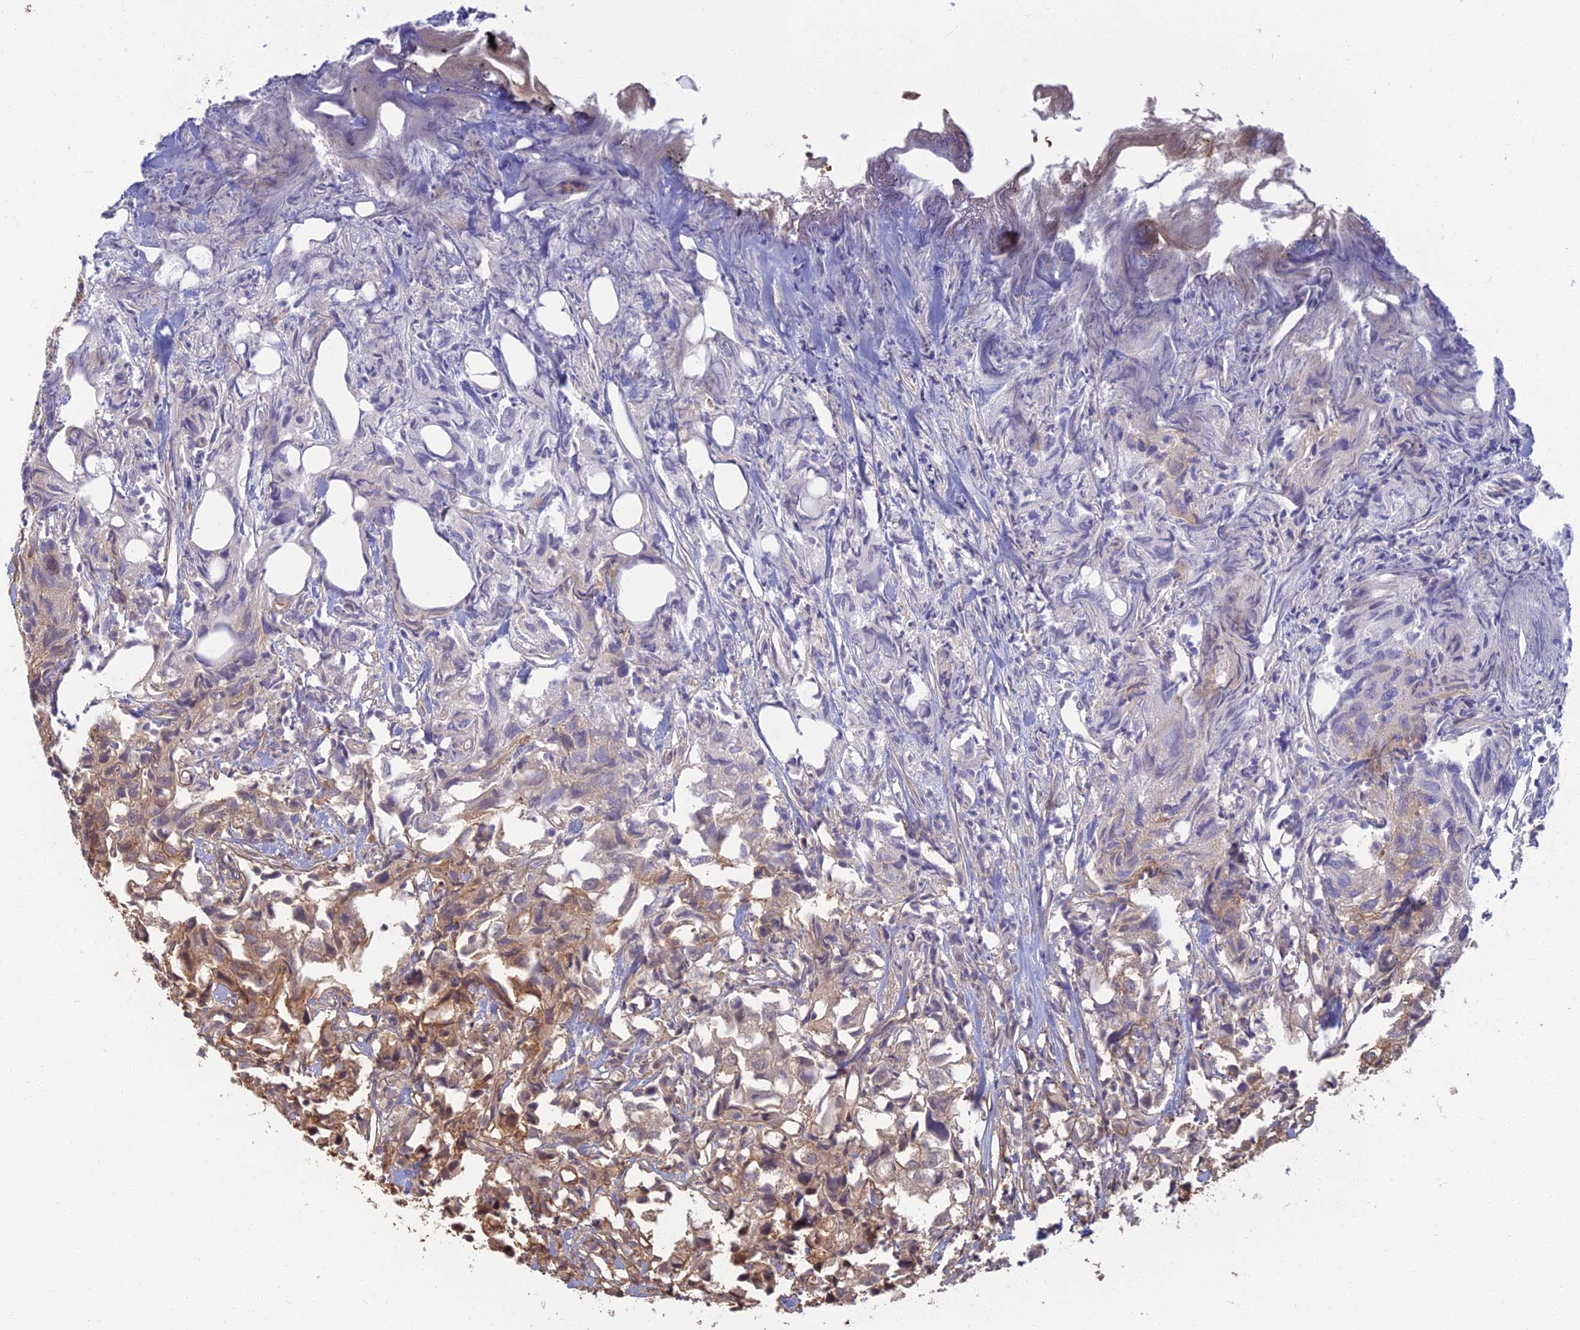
{"staining": {"intensity": "strong", "quantity": "25%-75%", "location": "cytoplasmic/membranous"}, "tissue": "urothelial cancer", "cell_type": "Tumor cells", "image_type": "cancer", "snomed": [{"axis": "morphology", "description": "Urothelial carcinoma, High grade"}, {"axis": "topography", "description": "Urinary bladder"}], "caption": "Brown immunohistochemical staining in human urothelial carcinoma (high-grade) demonstrates strong cytoplasmic/membranous positivity in approximately 25%-75% of tumor cells.", "gene": "LRRN3", "patient": {"sex": "female", "age": 75}}